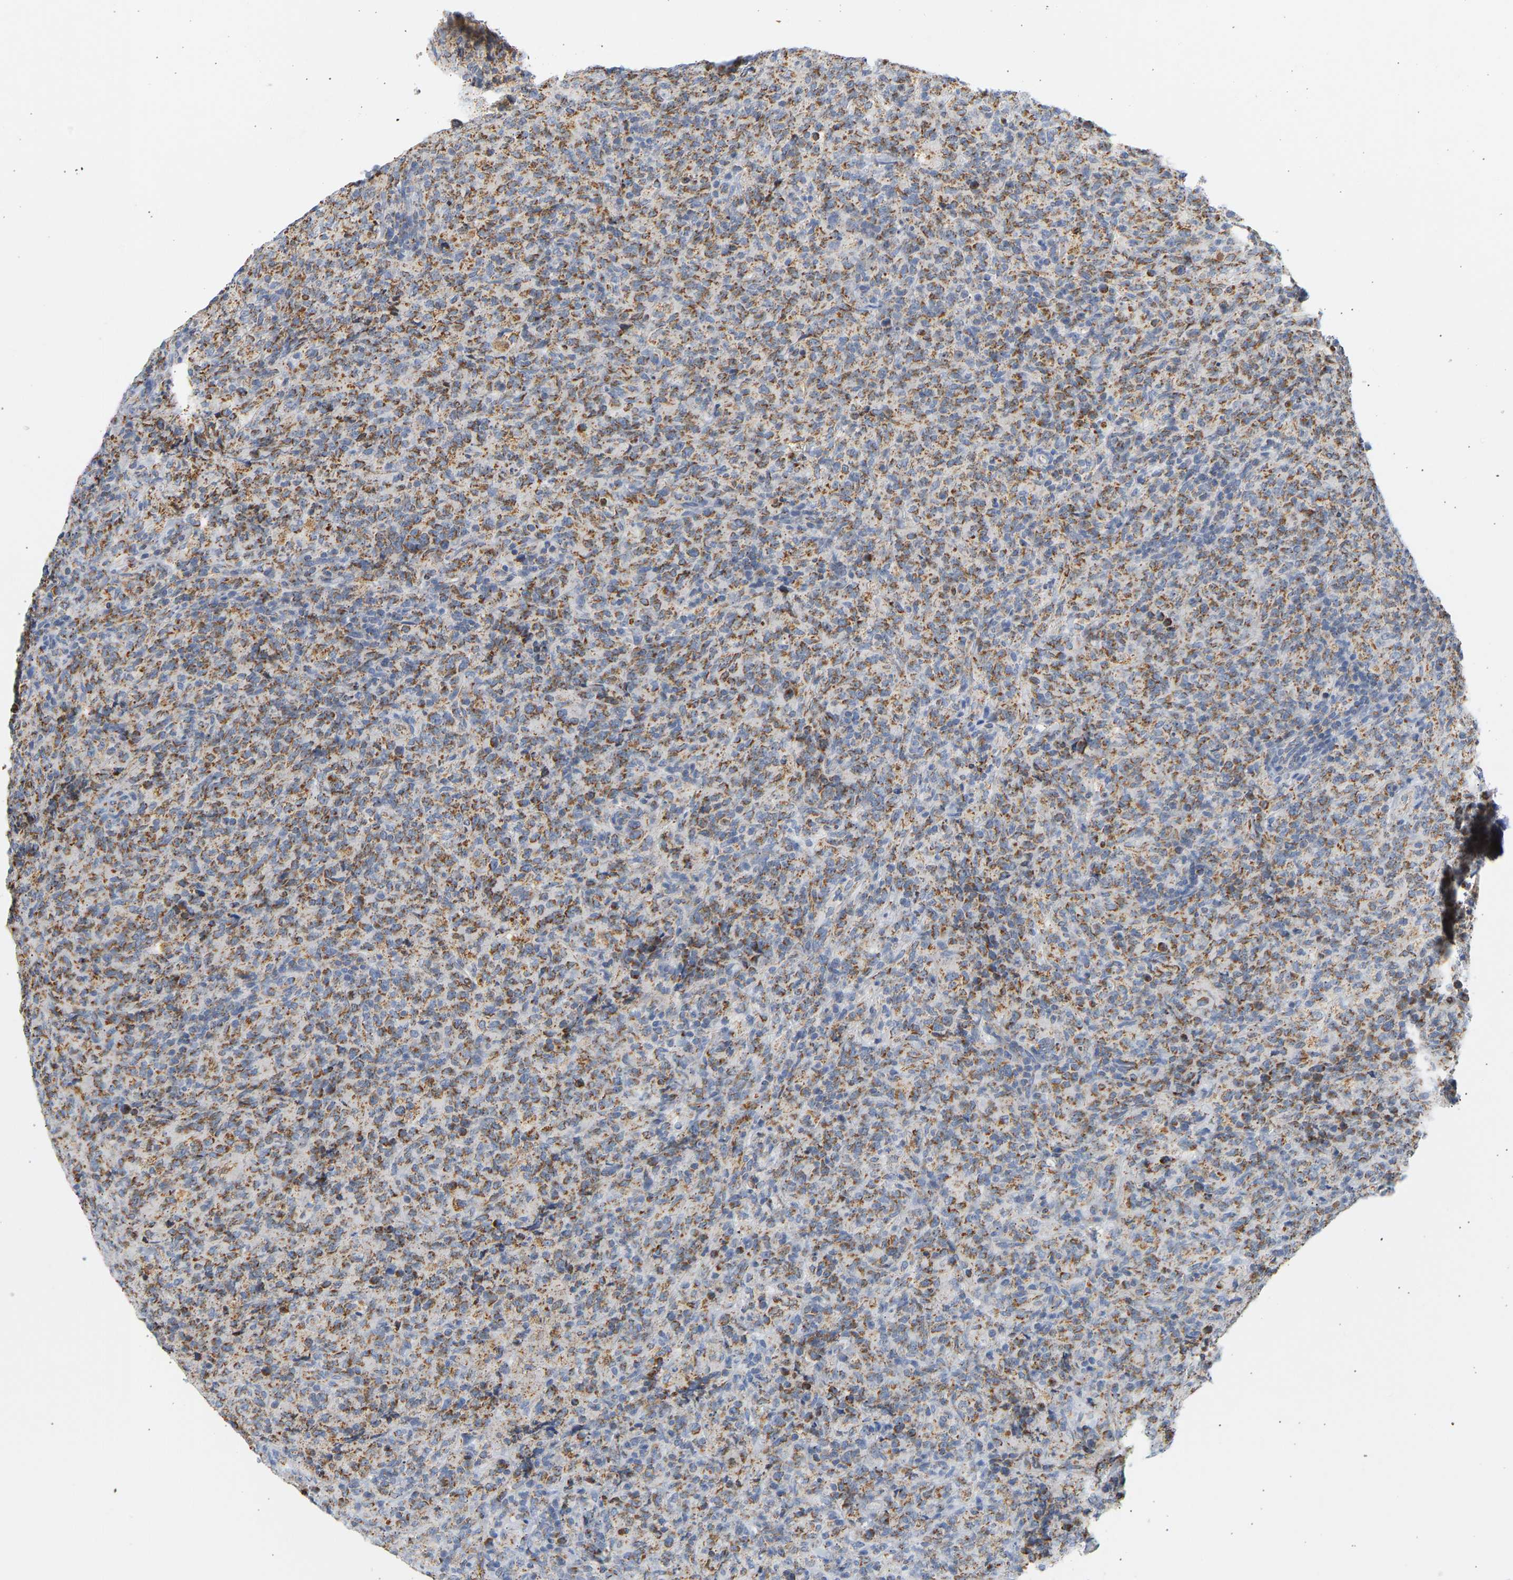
{"staining": {"intensity": "moderate", "quantity": ">75%", "location": "cytoplasmic/membranous"}, "tissue": "lymphoma", "cell_type": "Tumor cells", "image_type": "cancer", "snomed": [{"axis": "morphology", "description": "Malignant lymphoma, non-Hodgkin's type, High grade"}, {"axis": "topography", "description": "Tonsil"}], "caption": "Tumor cells exhibit moderate cytoplasmic/membranous positivity in about >75% of cells in lymphoma. (Brightfield microscopy of DAB IHC at high magnification).", "gene": "GRPEL2", "patient": {"sex": "female", "age": 36}}